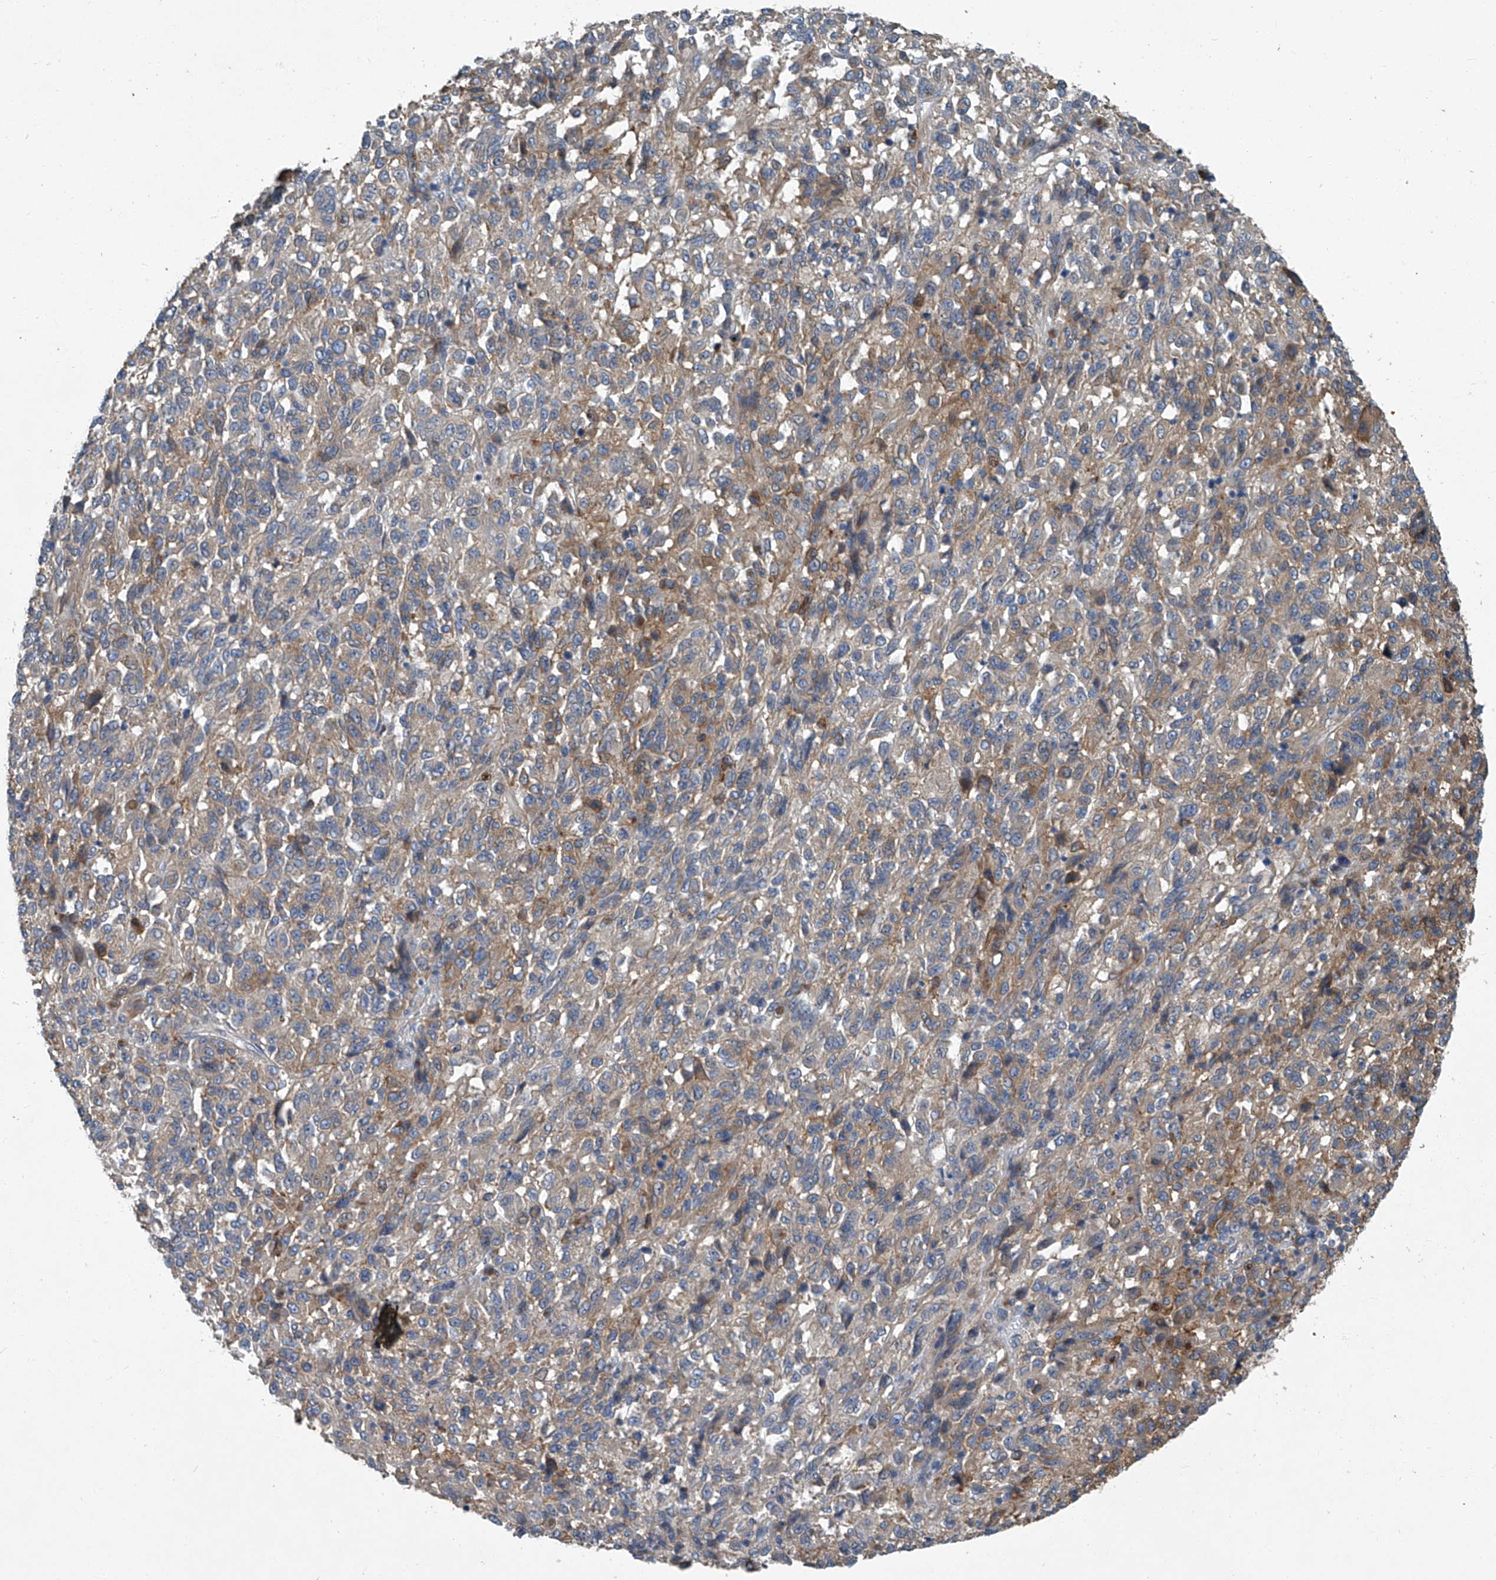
{"staining": {"intensity": "moderate", "quantity": ">75%", "location": "cytoplasmic/membranous"}, "tissue": "melanoma", "cell_type": "Tumor cells", "image_type": "cancer", "snomed": [{"axis": "morphology", "description": "Malignant melanoma, Metastatic site"}, {"axis": "topography", "description": "Lung"}], "caption": "Immunohistochemical staining of human melanoma exhibits medium levels of moderate cytoplasmic/membranous positivity in approximately >75% of tumor cells.", "gene": "SLC26A11", "patient": {"sex": "male", "age": 64}}